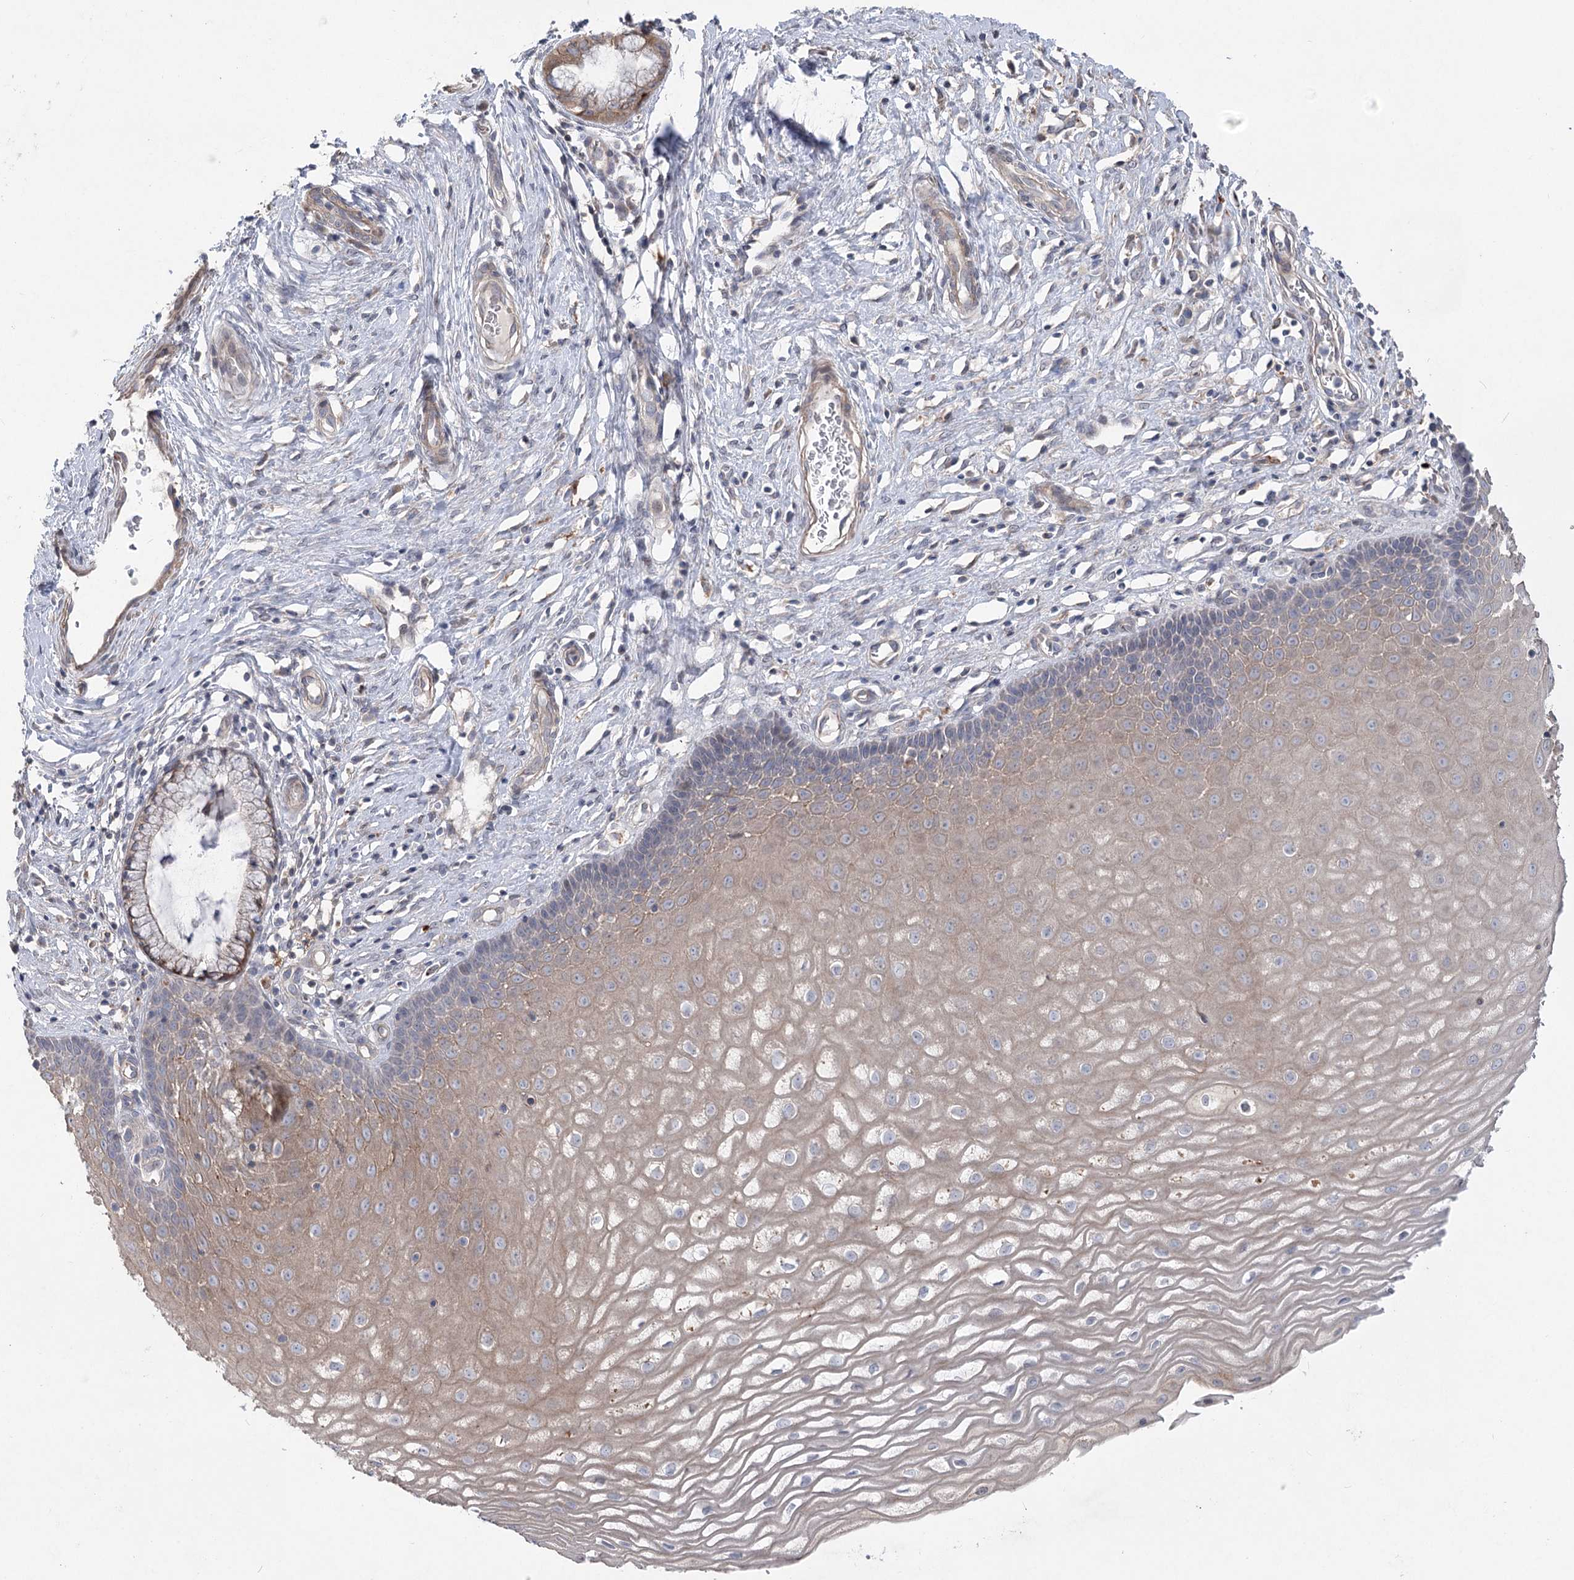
{"staining": {"intensity": "weak", "quantity": "<25%", "location": "cytoplasmic/membranous"}, "tissue": "cervix", "cell_type": "Glandular cells", "image_type": "normal", "snomed": [{"axis": "morphology", "description": "Normal tissue, NOS"}, {"axis": "topography", "description": "Cervix"}], "caption": "Protein analysis of unremarkable cervix exhibits no significant expression in glandular cells.", "gene": "SCN11A", "patient": {"sex": "female", "age": 55}}